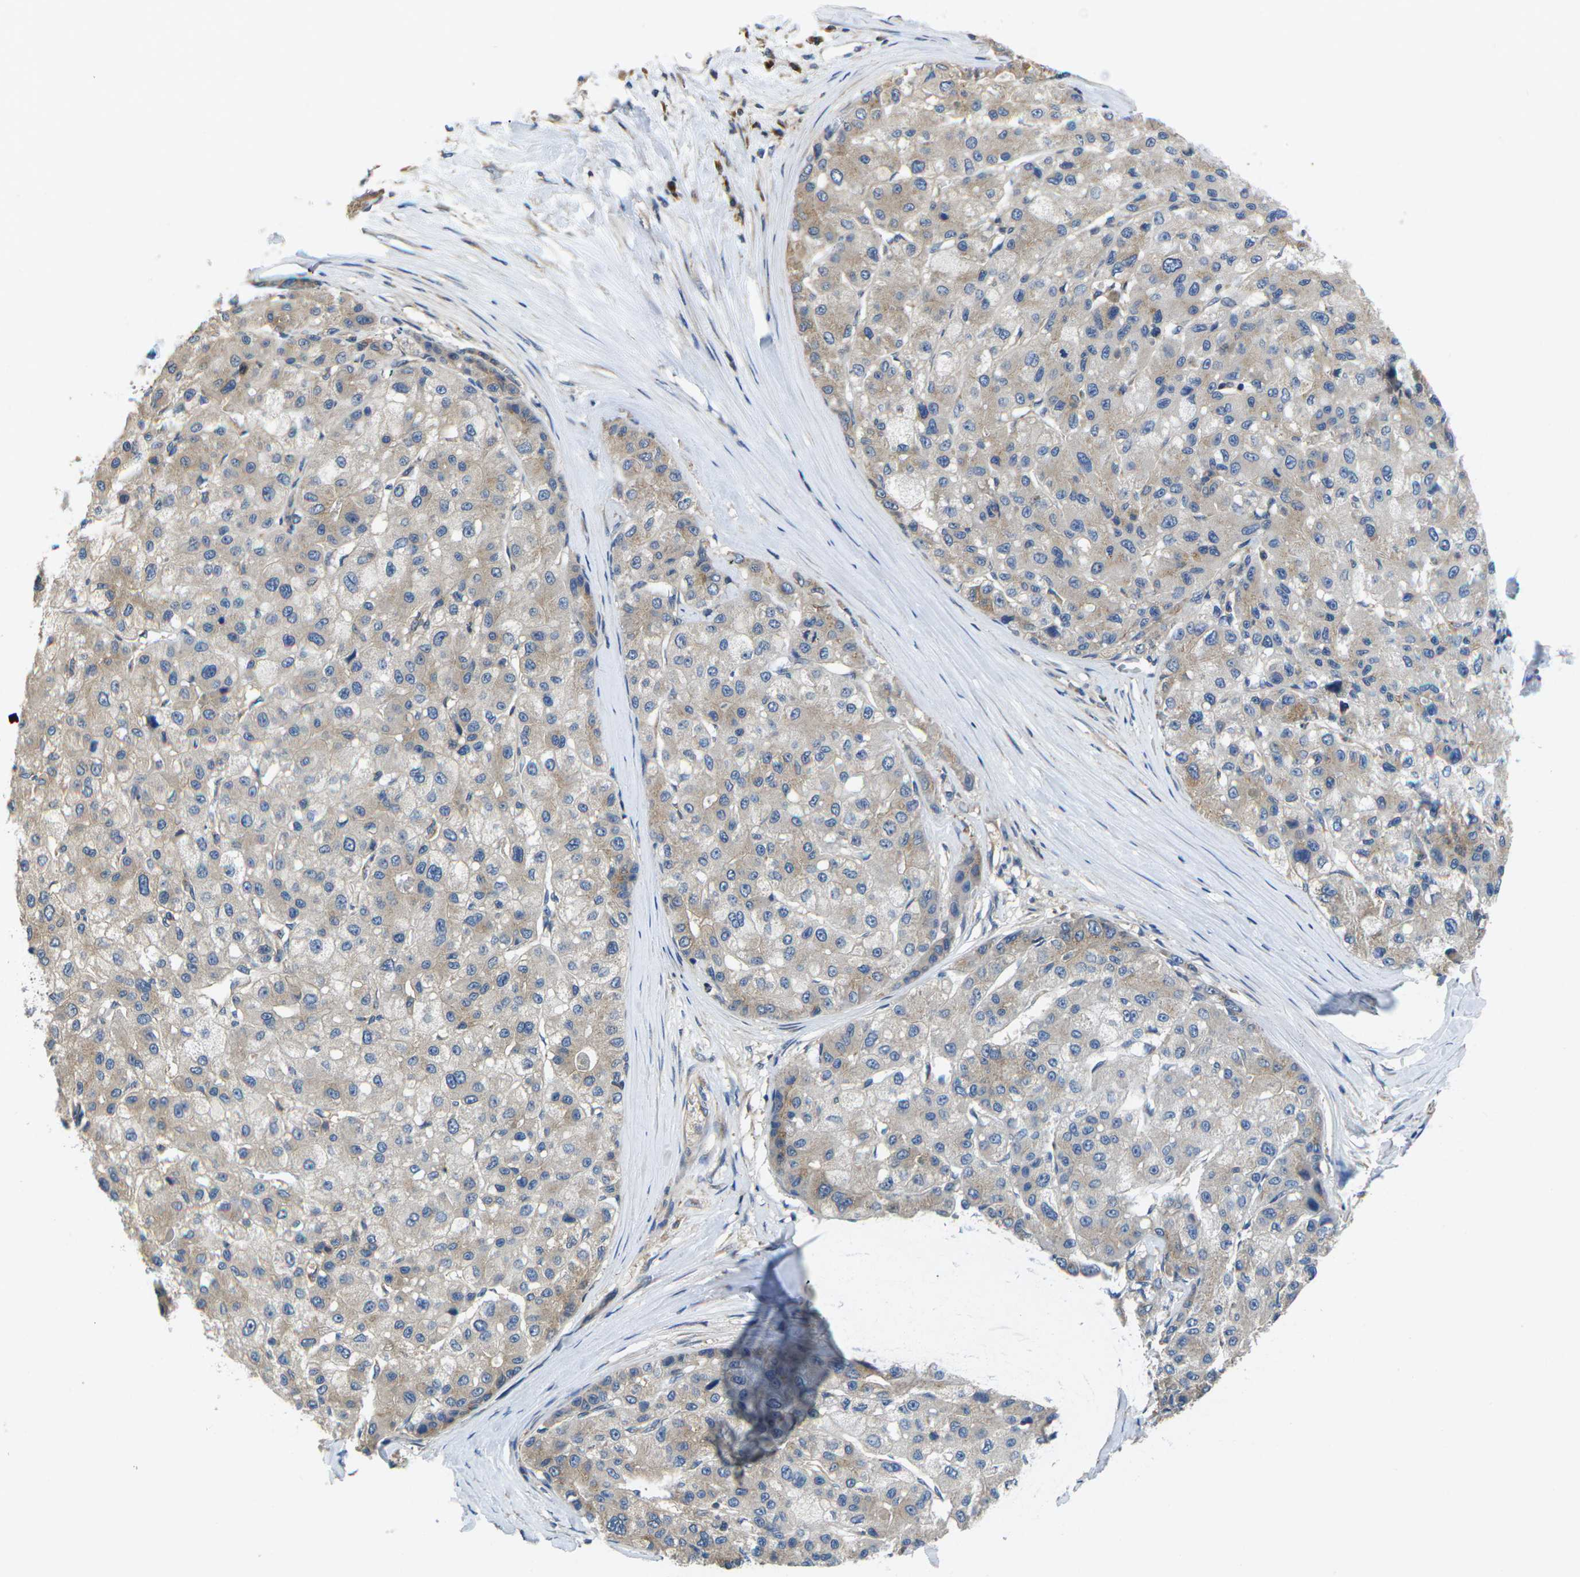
{"staining": {"intensity": "weak", "quantity": "25%-75%", "location": "cytoplasmic/membranous"}, "tissue": "liver cancer", "cell_type": "Tumor cells", "image_type": "cancer", "snomed": [{"axis": "morphology", "description": "Carcinoma, Hepatocellular, NOS"}, {"axis": "topography", "description": "Liver"}], "caption": "Liver cancer stained for a protein shows weak cytoplasmic/membranous positivity in tumor cells.", "gene": "TMCC2", "patient": {"sex": "male", "age": 80}}